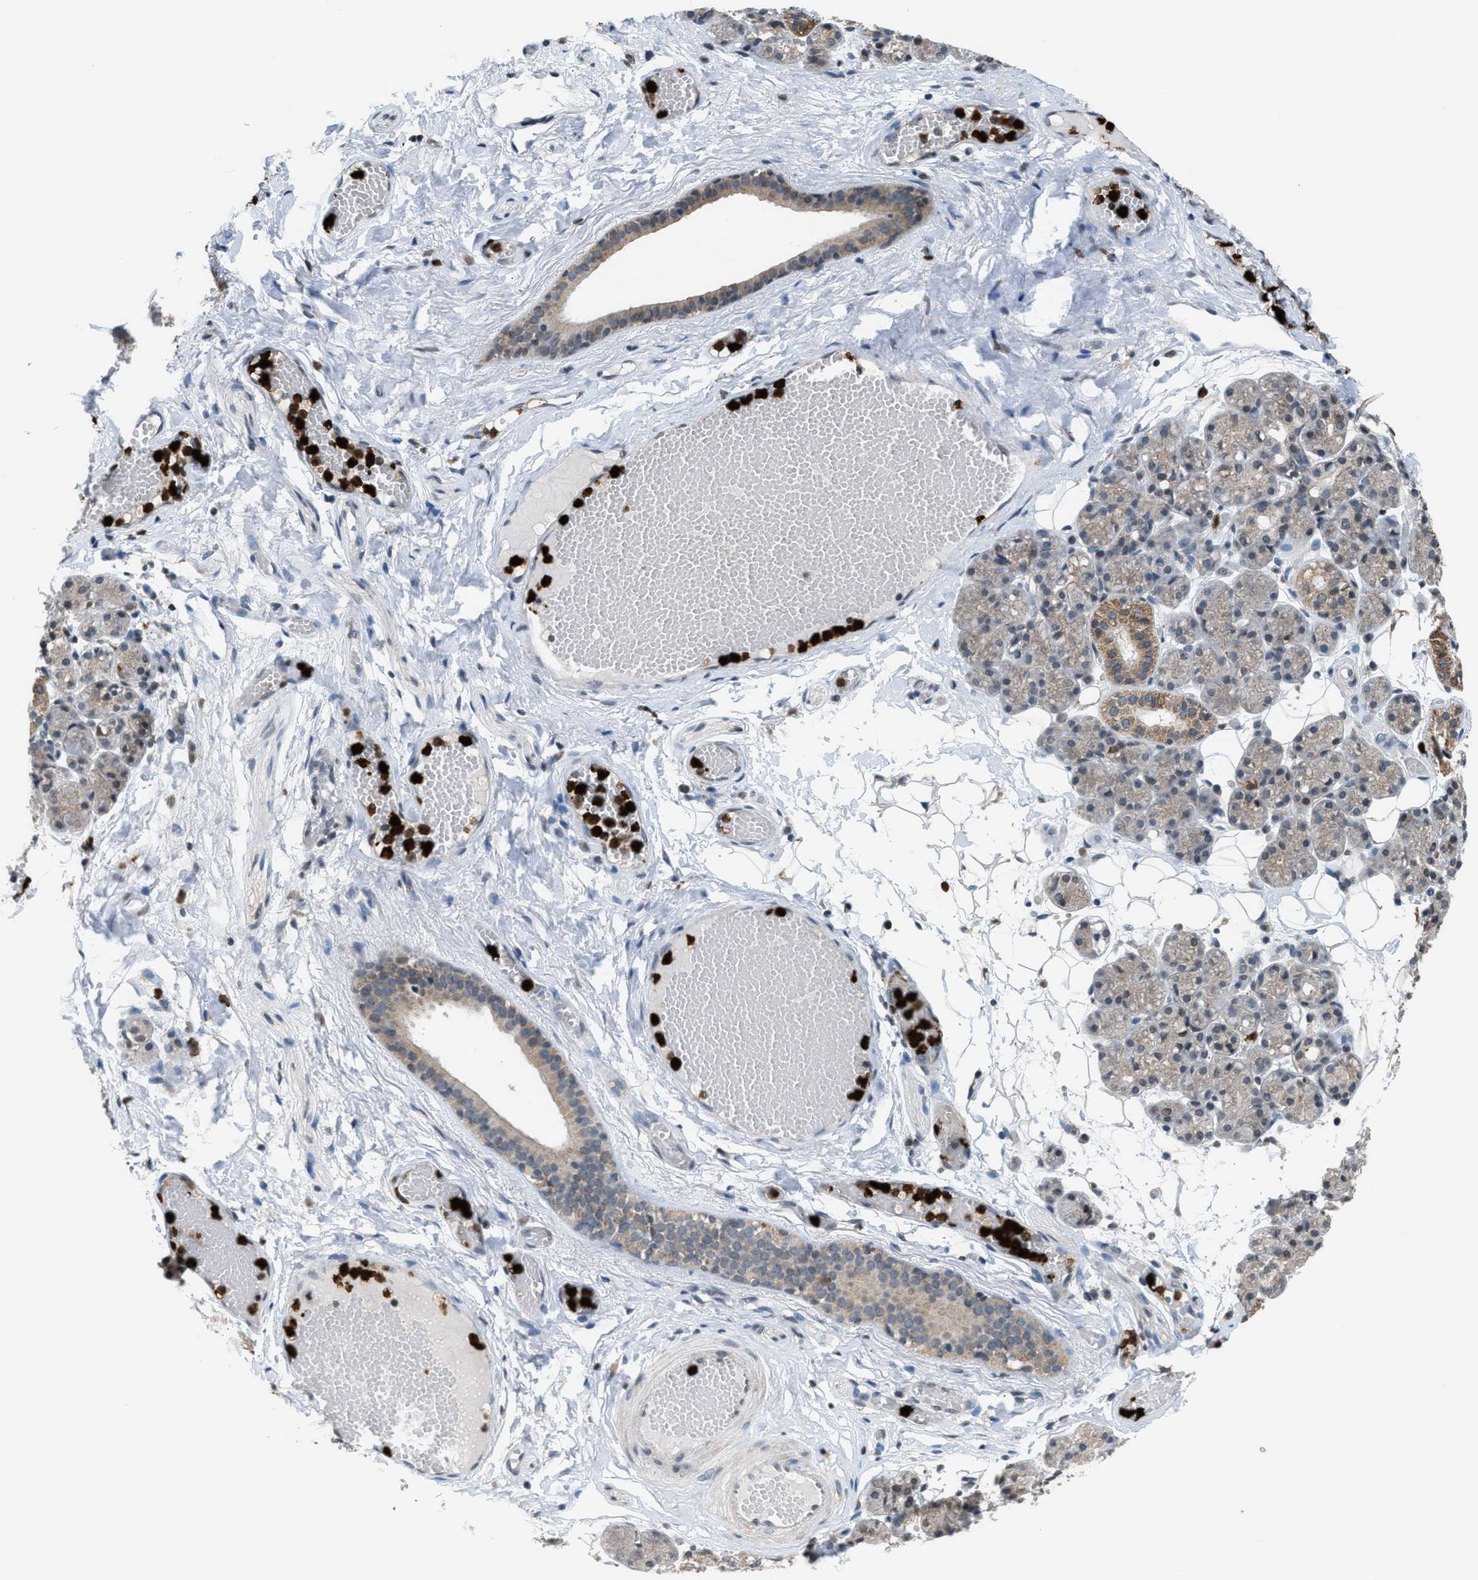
{"staining": {"intensity": "weak", "quantity": "<25%", "location": "cytoplasmic/membranous"}, "tissue": "salivary gland", "cell_type": "Glandular cells", "image_type": "normal", "snomed": [{"axis": "morphology", "description": "Normal tissue, NOS"}, {"axis": "topography", "description": "Salivary gland"}], "caption": "An immunohistochemistry (IHC) image of benign salivary gland is shown. There is no staining in glandular cells of salivary gland.", "gene": "PRUNE2", "patient": {"sex": "male", "age": 63}}